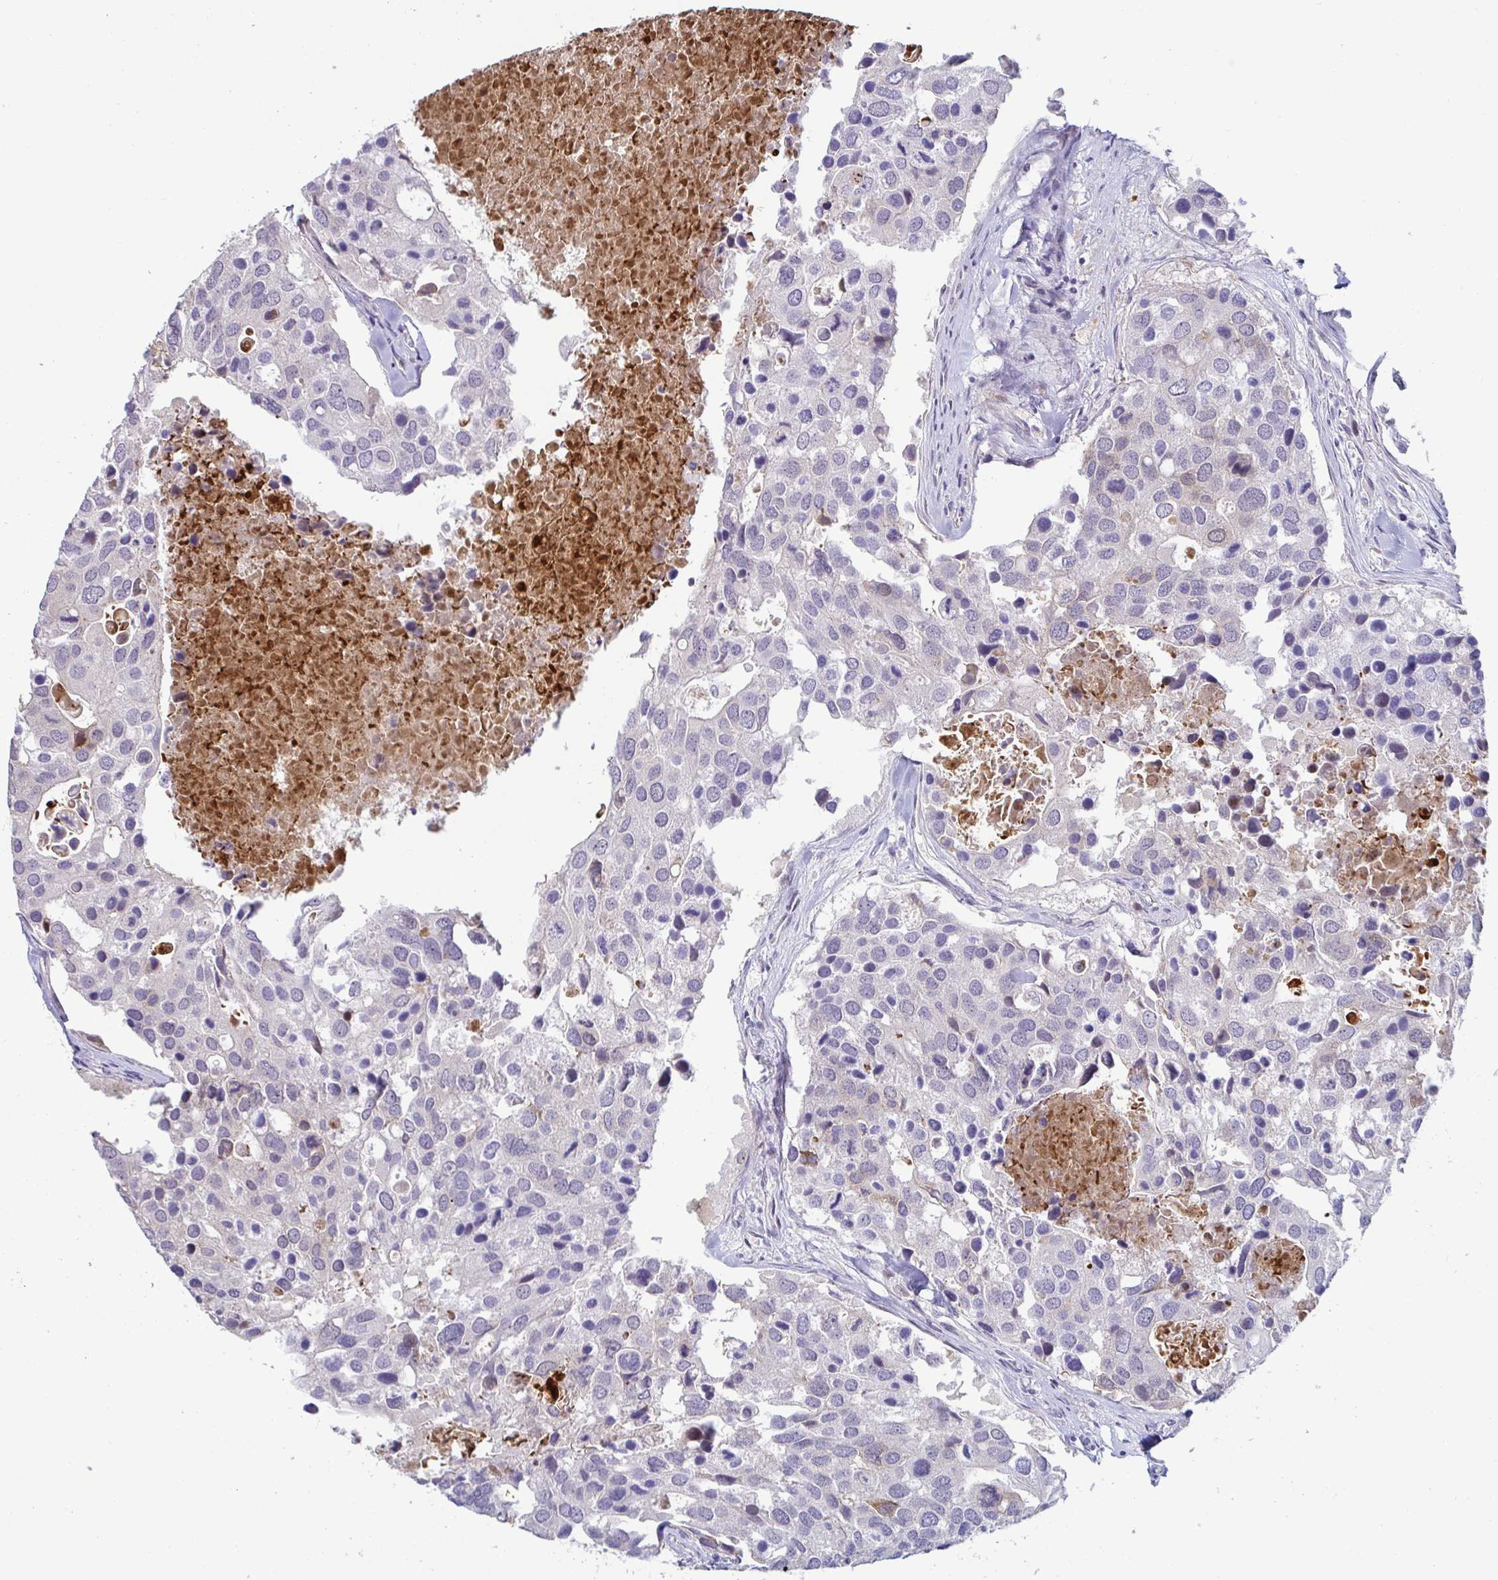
{"staining": {"intensity": "negative", "quantity": "none", "location": "none"}, "tissue": "breast cancer", "cell_type": "Tumor cells", "image_type": "cancer", "snomed": [{"axis": "morphology", "description": "Duct carcinoma"}, {"axis": "topography", "description": "Breast"}], "caption": "Protein analysis of intraductal carcinoma (breast) reveals no significant staining in tumor cells.", "gene": "GSTM1", "patient": {"sex": "female", "age": 83}}